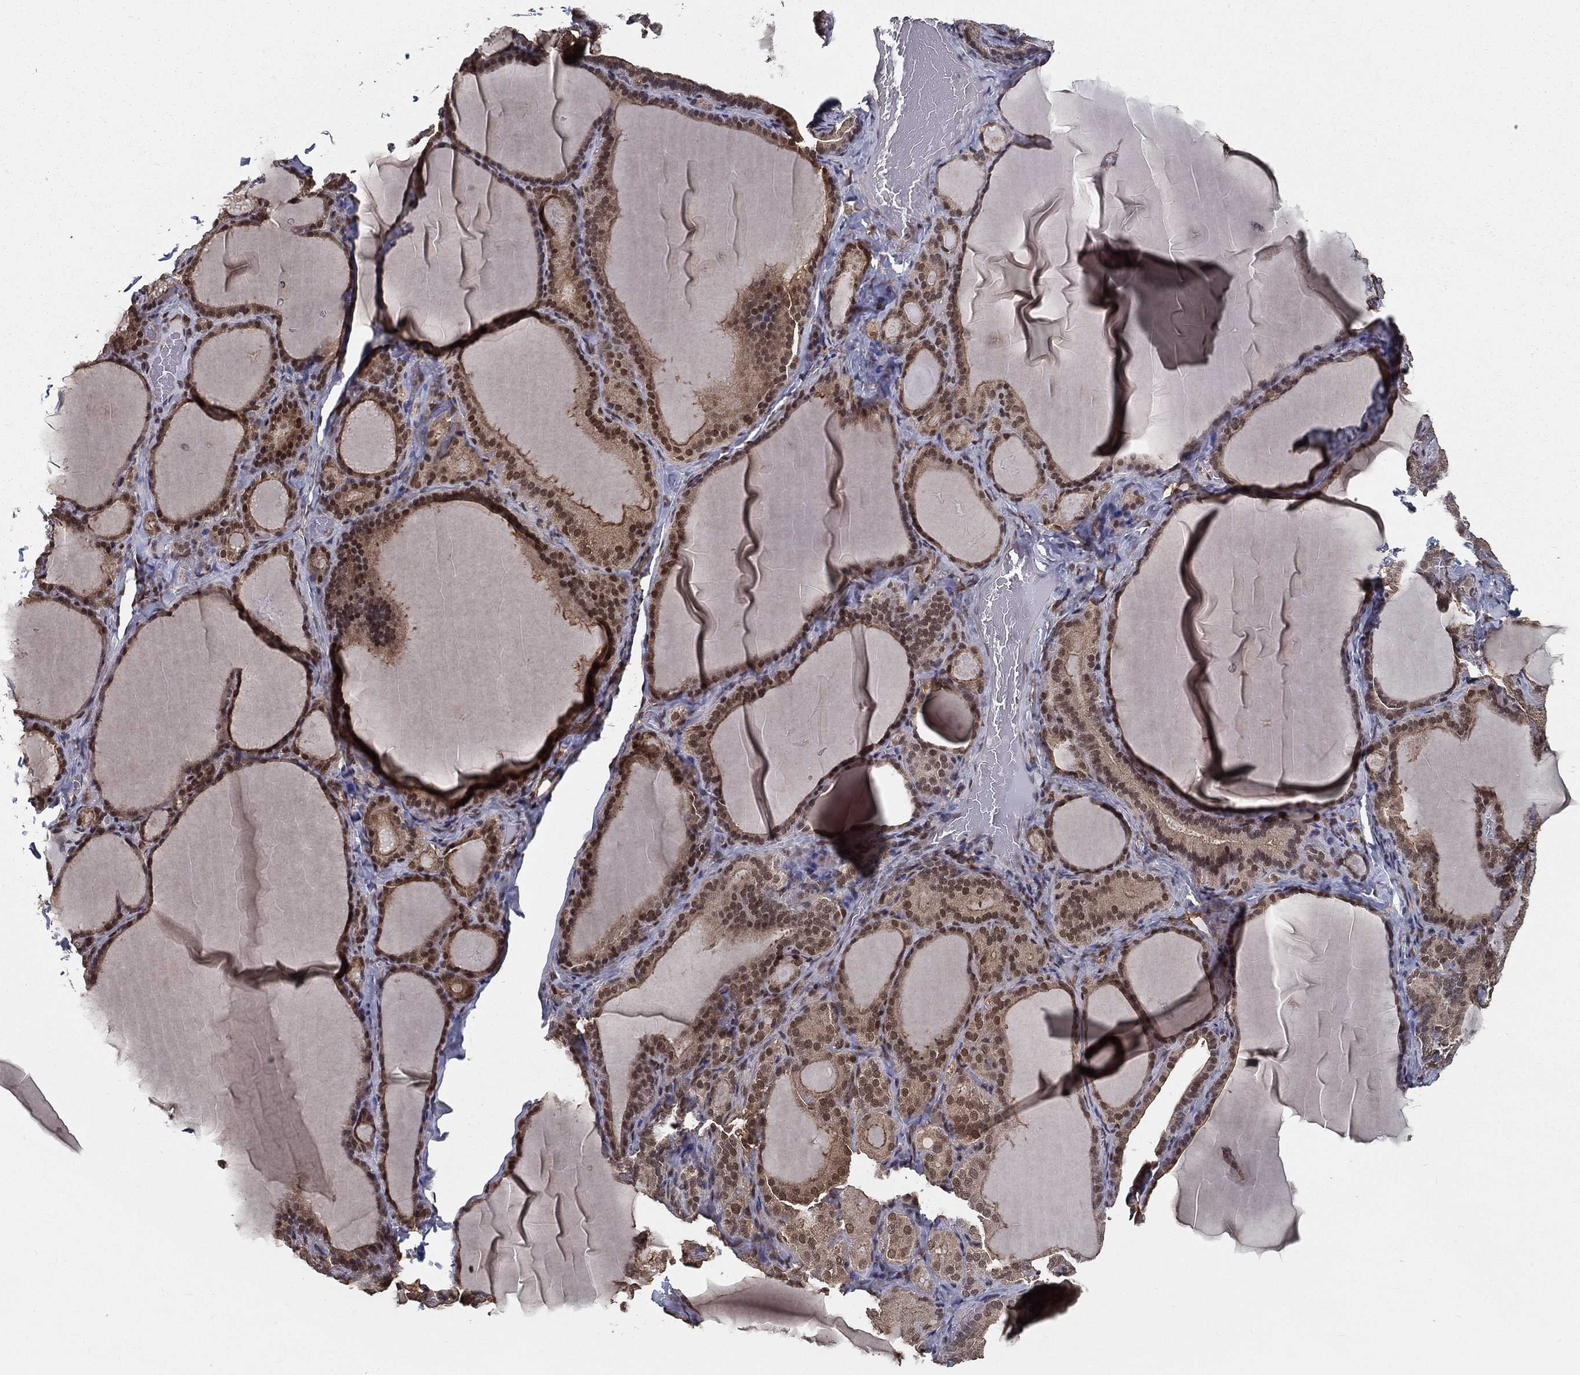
{"staining": {"intensity": "moderate", "quantity": ">75%", "location": "cytoplasmic/membranous,nuclear"}, "tissue": "thyroid gland", "cell_type": "Glandular cells", "image_type": "normal", "snomed": [{"axis": "morphology", "description": "Normal tissue, NOS"}, {"axis": "morphology", "description": "Hyperplasia, NOS"}, {"axis": "topography", "description": "Thyroid gland"}], "caption": "Immunohistochemistry histopathology image of benign human thyroid gland stained for a protein (brown), which displays medium levels of moderate cytoplasmic/membranous,nuclear positivity in approximately >75% of glandular cells.", "gene": "CARM1", "patient": {"sex": "female", "age": 27}}